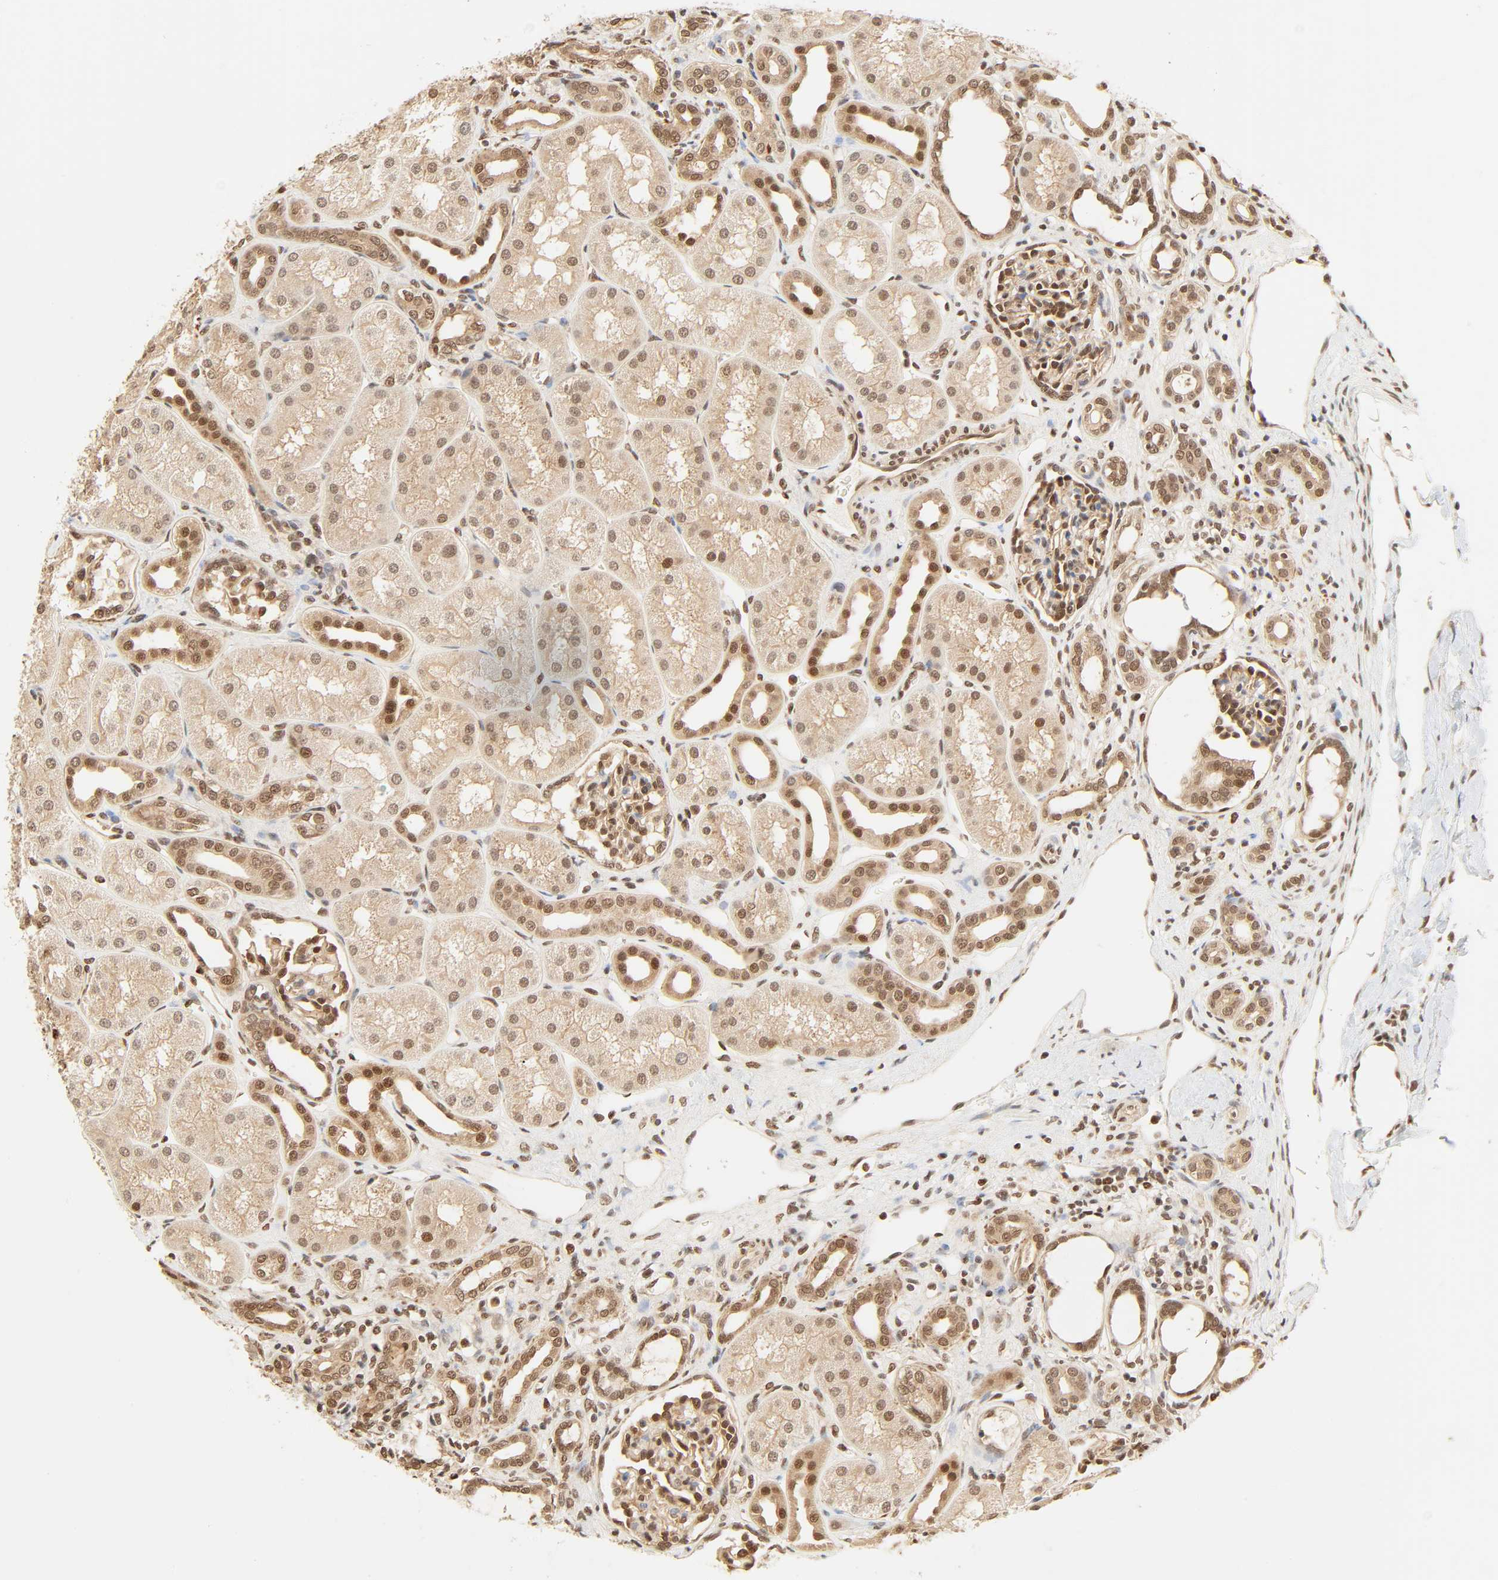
{"staining": {"intensity": "moderate", "quantity": "25%-75%", "location": "nuclear"}, "tissue": "kidney", "cell_type": "Cells in glomeruli", "image_type": "normal", "snomed": [{"axis": "morphology", "description": "Normal tissue, NOS"}, {"axis": "topography", "description": "Kidney"}], "caption": "Brown immunohistochemical staining in unremarkable kidney reveals moderate nuclear staining in about 25%-75% of cells in glomeruli.", "gene": "UBC", "patient": {"sex": "male", "age": 7}}